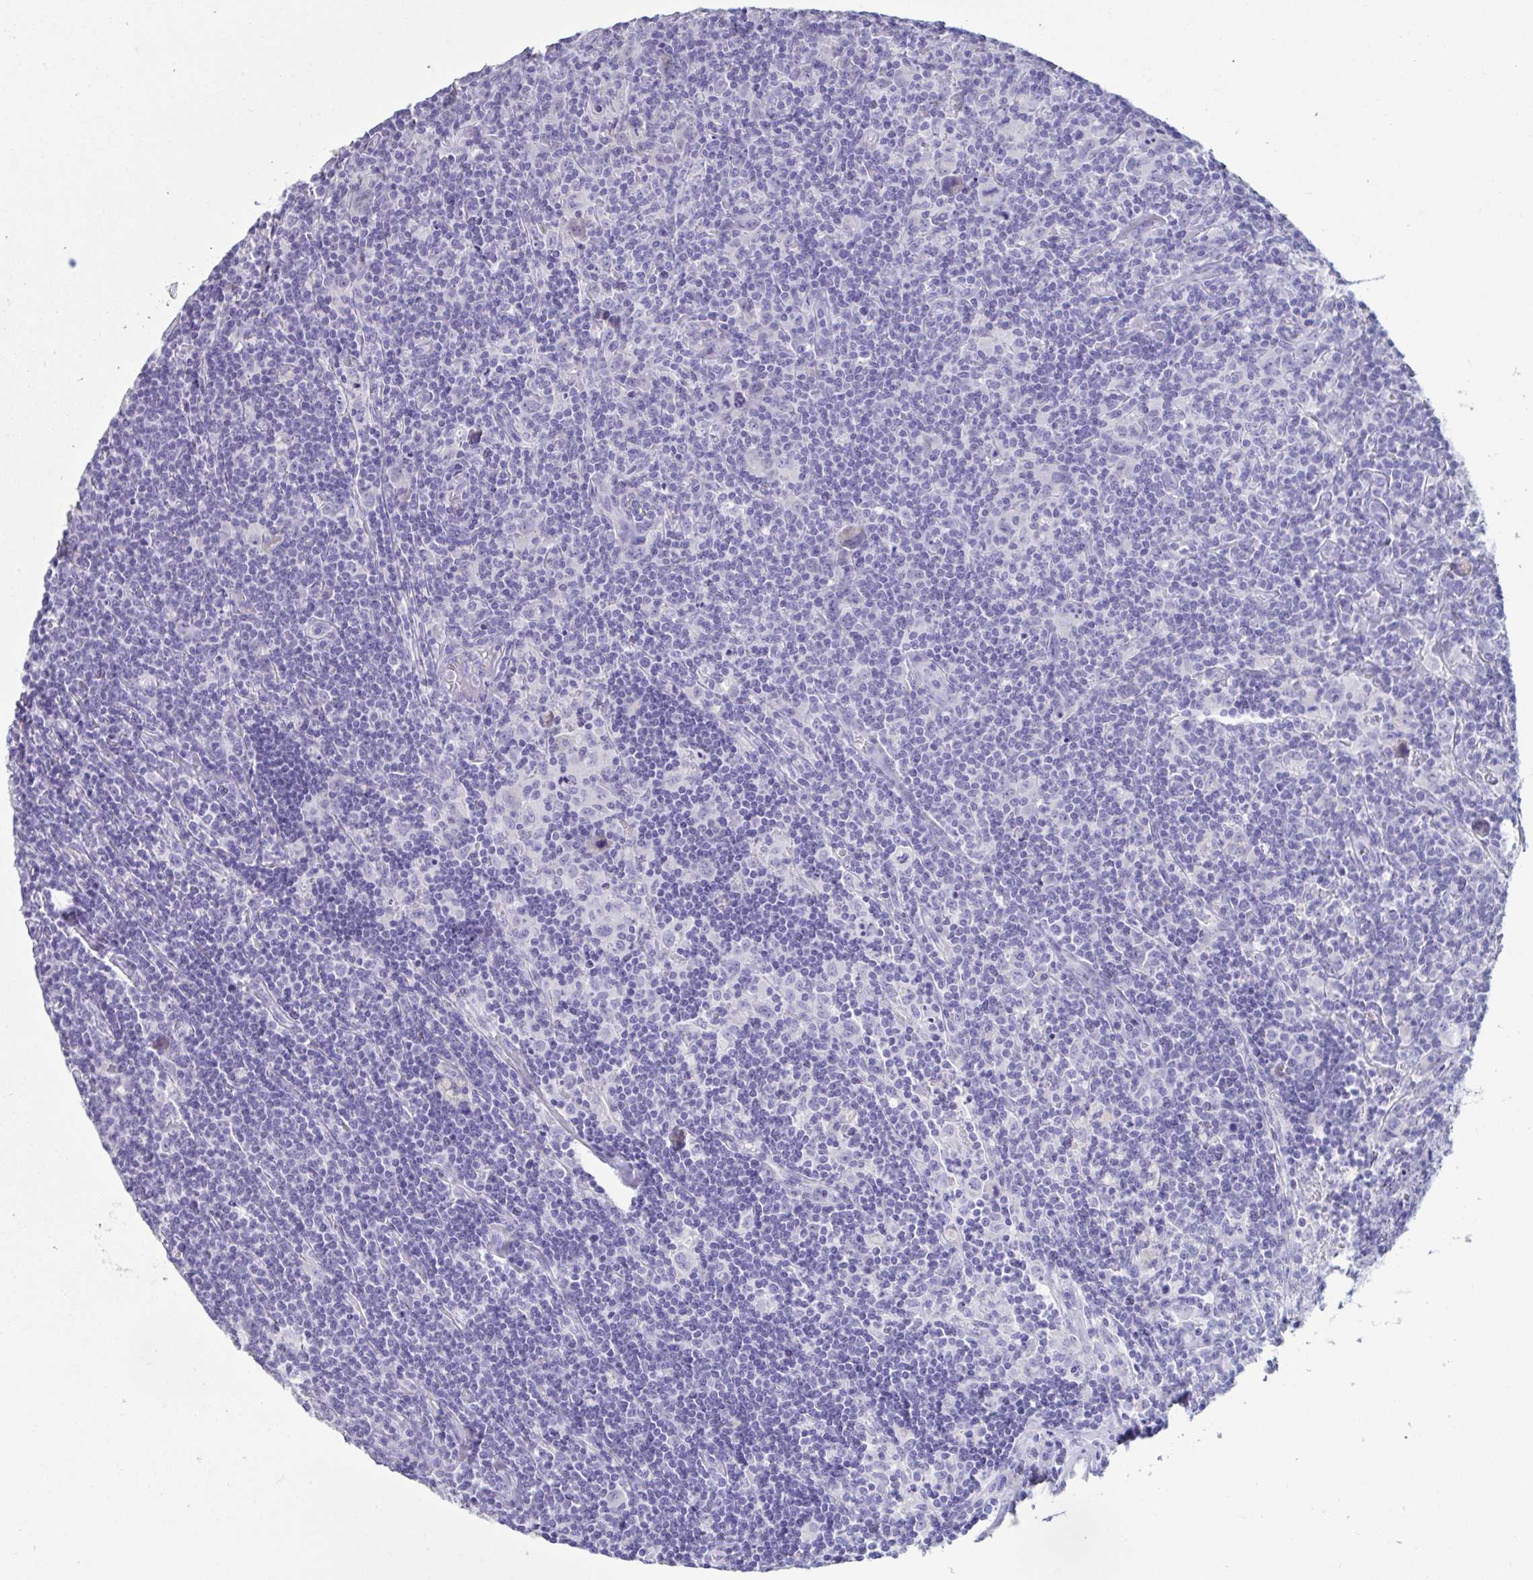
{"staining": {"intensity": "negative", "quantity": "none", "location": "none"}, "tissue": "lymphoma", "cell_type": "Tumor cells", "image_type": "cancer", "snomed": [{"axis": "morphology", "description": "Hodgkin's disease, NOS"}, {"axis": "topography", "description": "Lymph node"}], "caption": "IHC of Hodgkin's disease exhibits no staining in tumor cells. (IHC, brightfield microscopy, high magnification).", "gene": "TNNC1", "patient": {"sex": "female", "age": 18}}